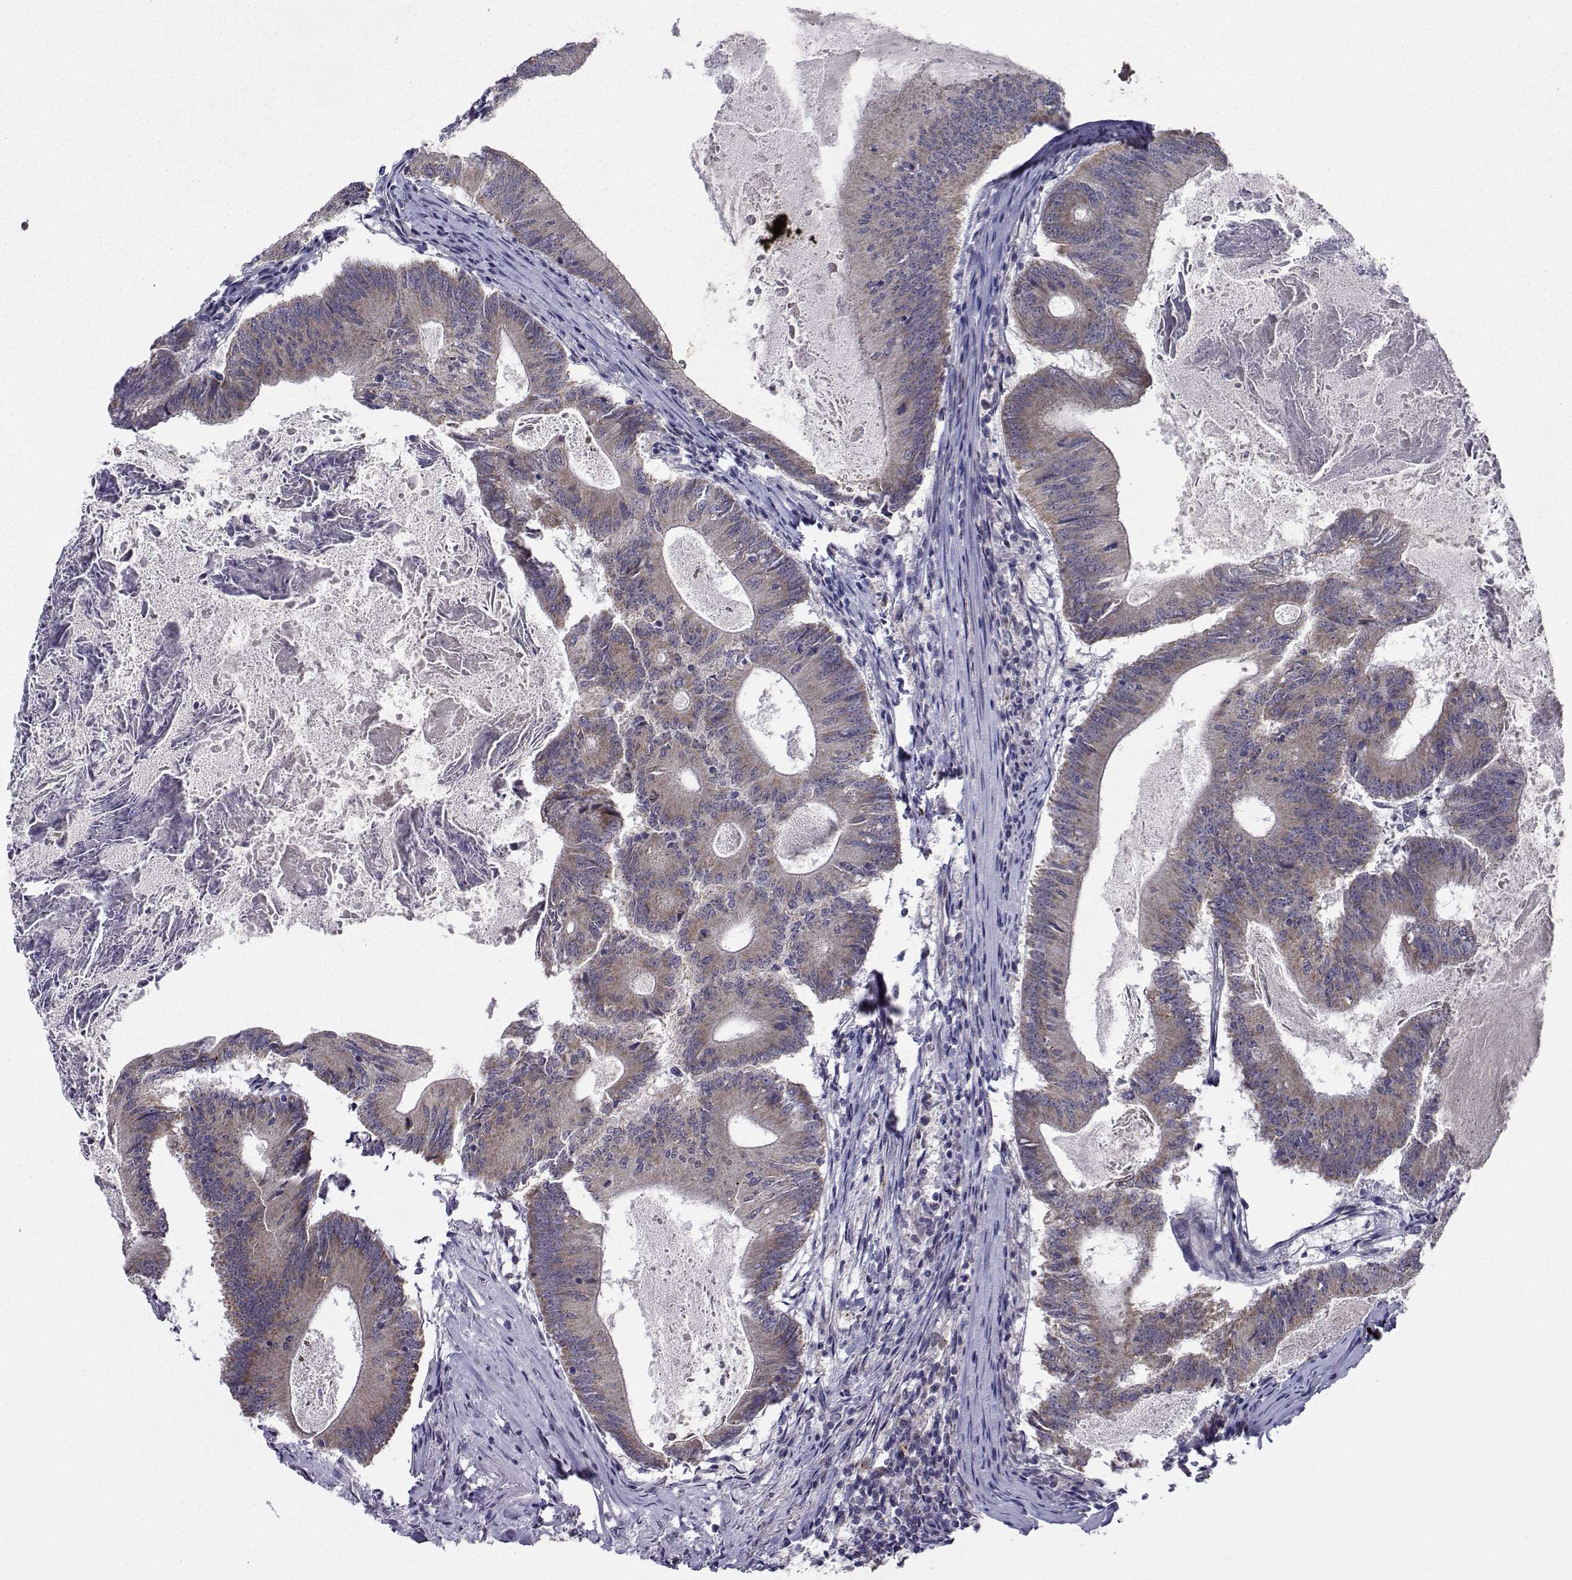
{"staining": {"intensity": "strong", "quantity": "25%-75%", "location": "cytoplasmic/membranous"}, "tissue": "colorectal cancer", "cell_type": "Tumor cells", "image_type": "cancer", "snomed": [{"axis": "morphology", "description": "Adenocarcinoma, NOS"}, {"axis": "topography", "description": "Colon"}], "caption": "Protein expression analysis of human adenocarcinoma (colorectal) reveals strong cytoplasmic/membranous staining in about 25%-75% of tumor cells.", "gene": "NECAB3", "patient": {"sex": "female", "age": 70}}